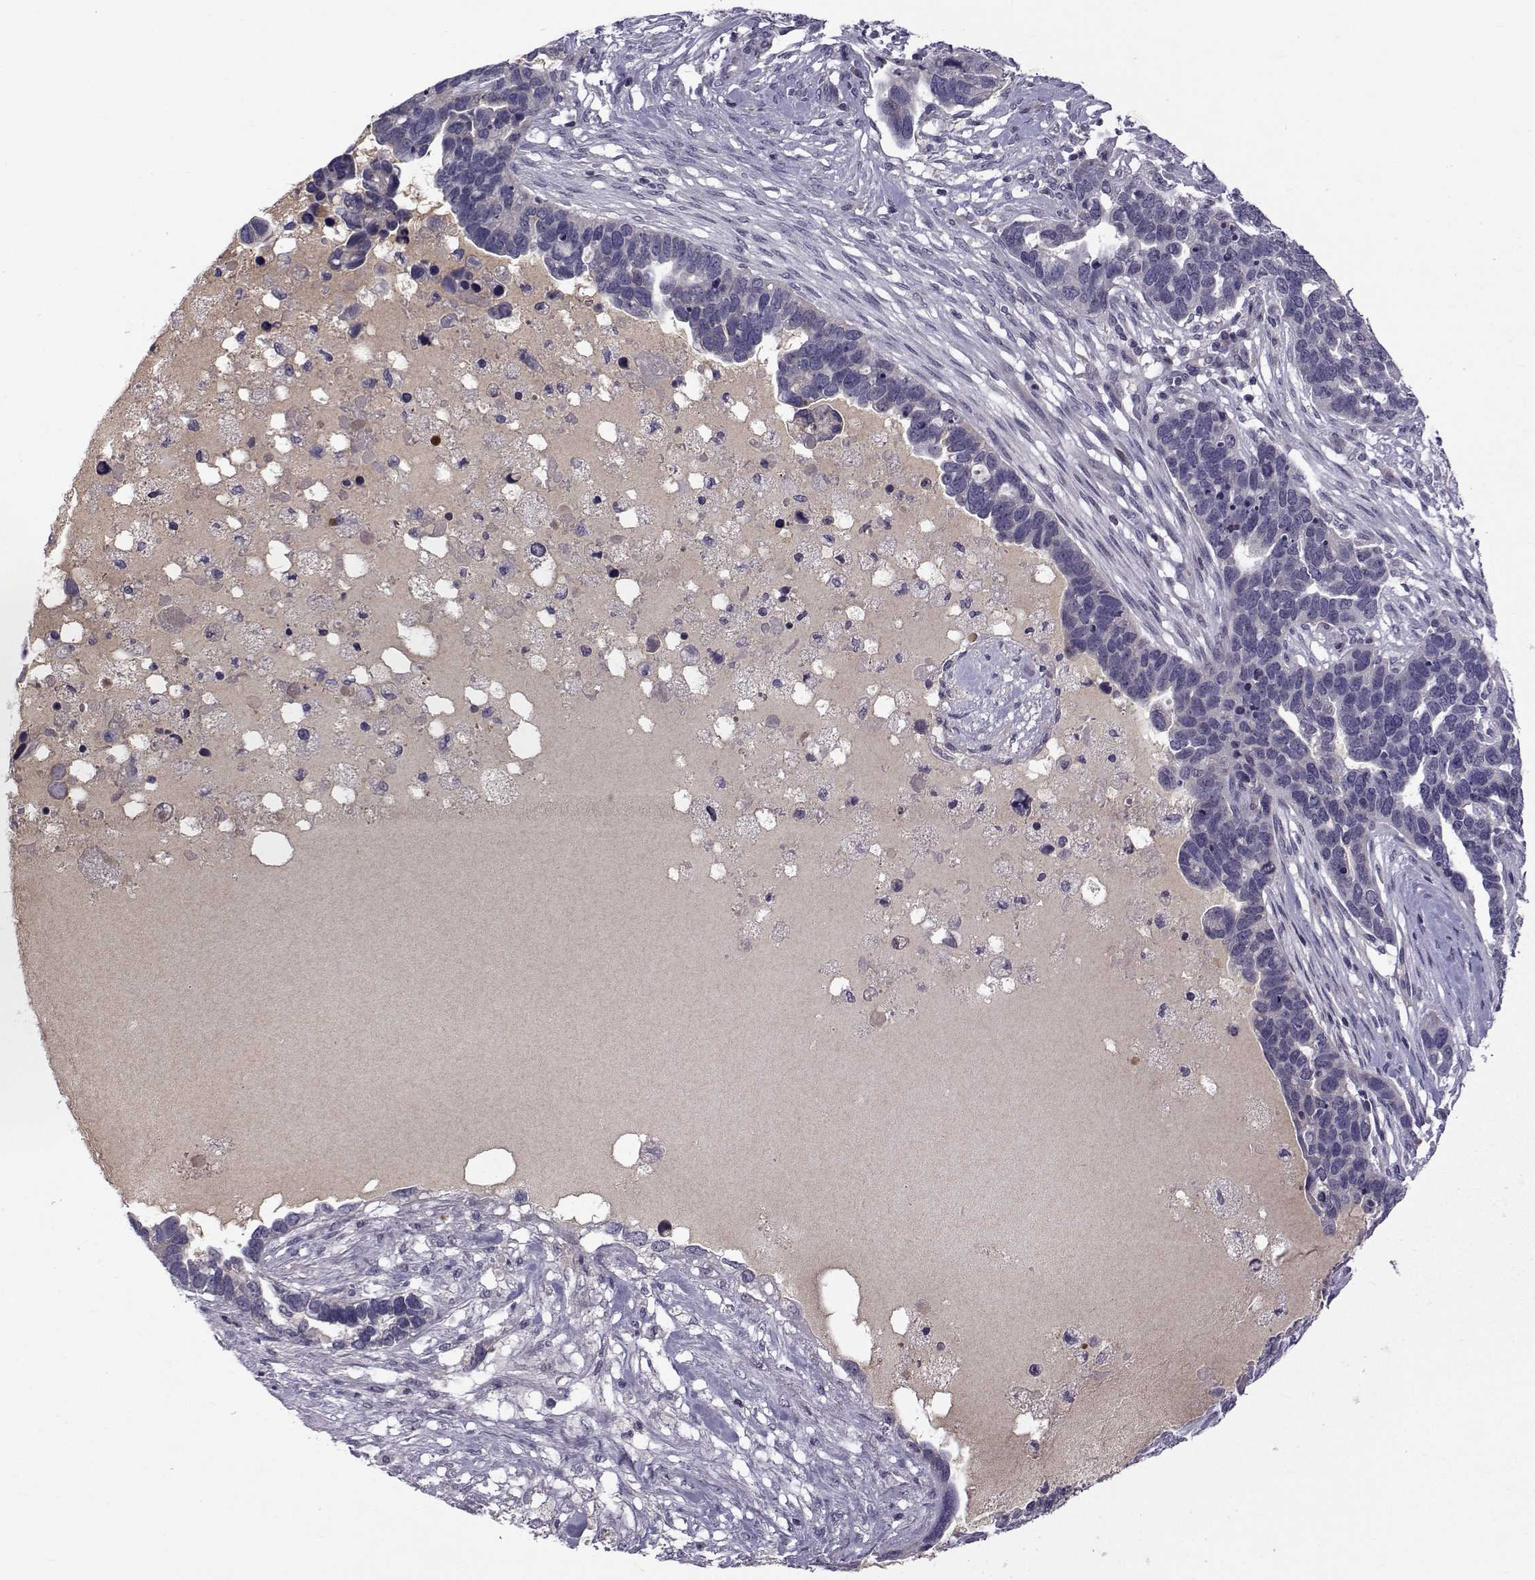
{"staining": {"intensity": "negative", "quantity": "none", "location": "none"}, "tissue": "ovarian cancer", "cell_type": "Tumor cells", "image_type": "cancer", "snomed": [{"axis": "morphology", "description": "Cystadenocarcinoma, serous, NOS"}, {"axis": "topography", "description": "Ovary"}], "caption": "This is an immunohistochemistry micrograph of ovarian serous cystadenocarcinoma. There is no positivity in tumor cells.", "gene": "TNFRSF11B", "patient": {"sex": "female", "age": 54}}